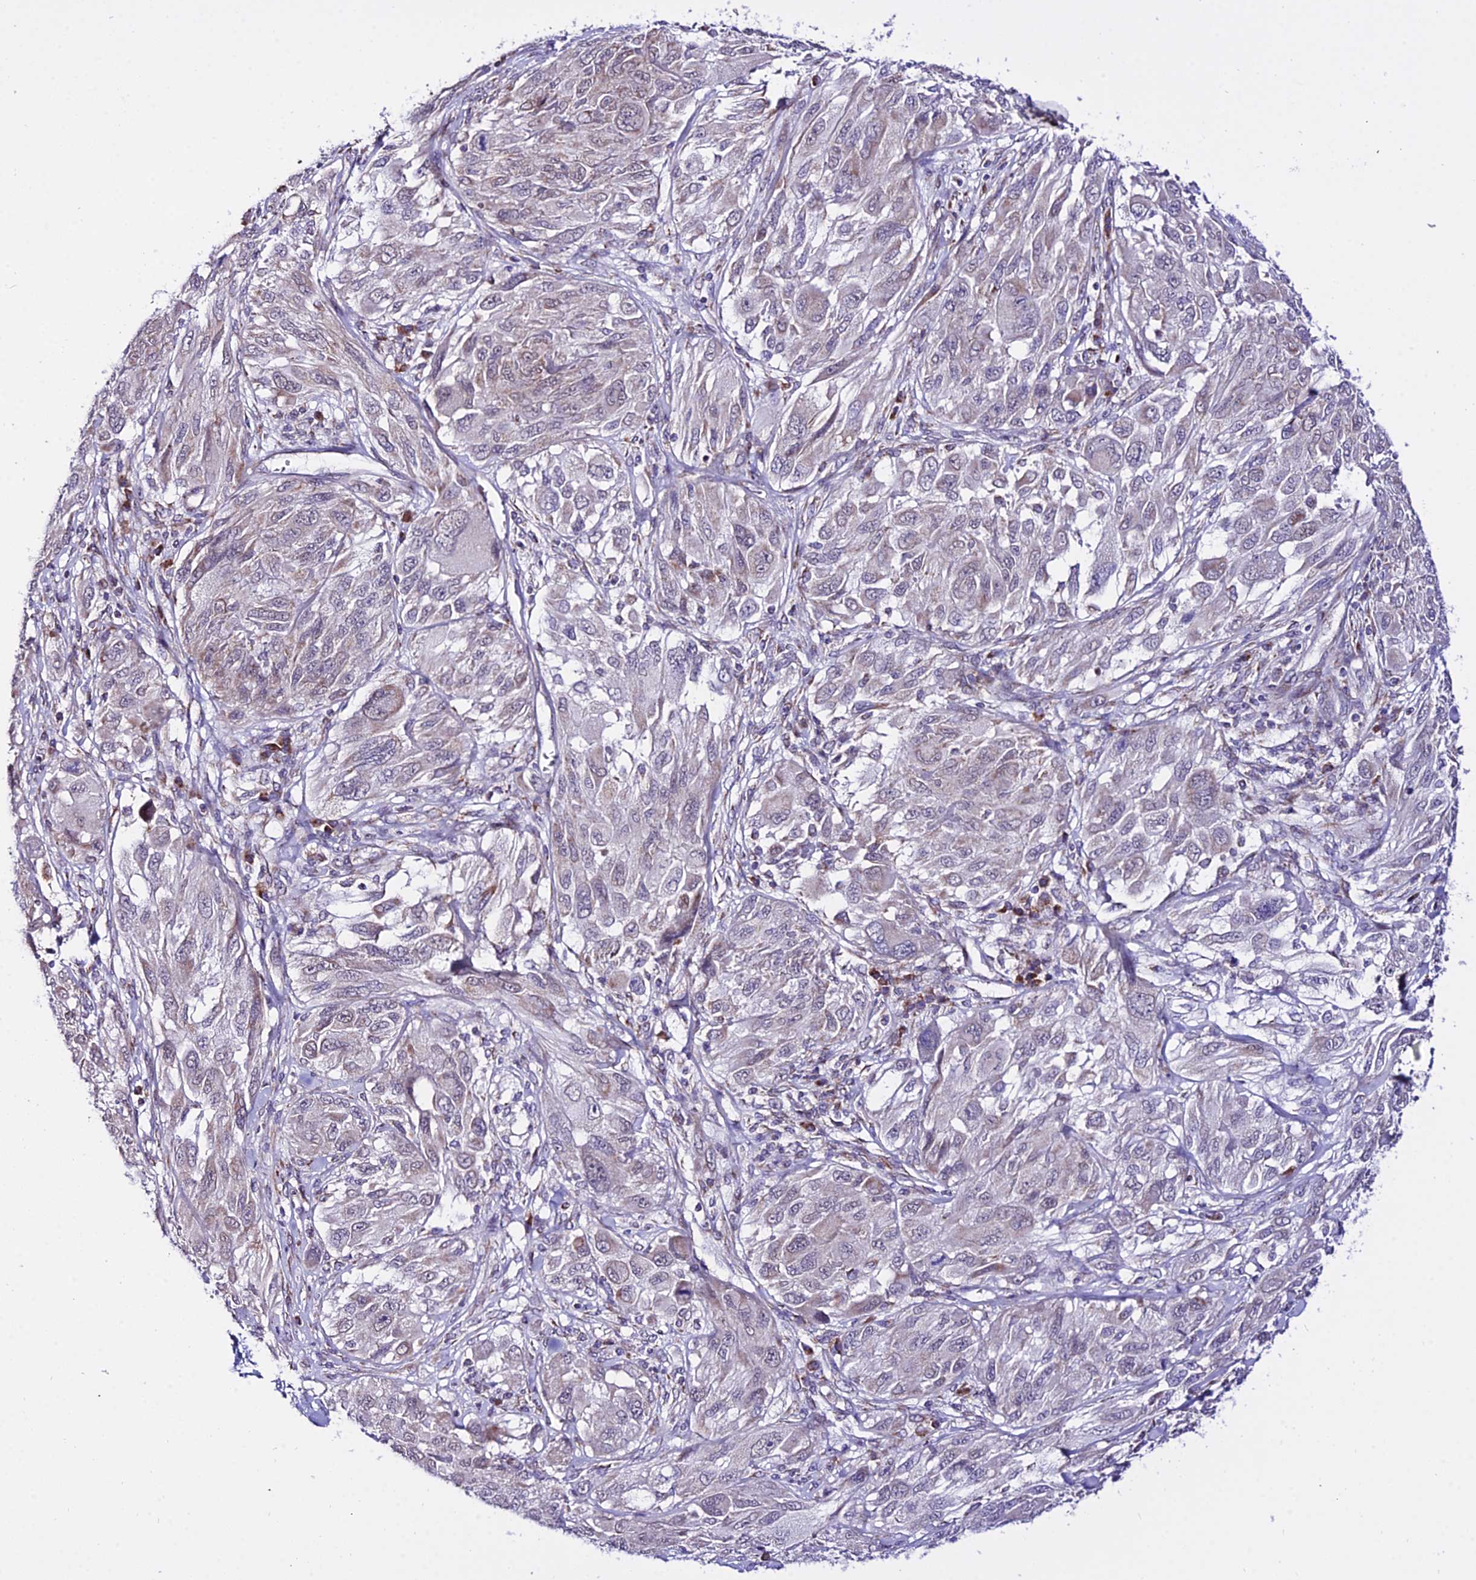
{"staining": {"intensity": "weak", "quantity": "<25%", "location": "cytoplasmic/membranous"}, "tissue": "melanoma", "cell_type": "Tumor cells", "image_type": "cancer", "snomed": [{"axis": "morphology", "description": "Malignant melanoma, NOS"}, {"axis": "topography", "description": "Skin"}], "caption": "The histopathology image demonstrates no staining of tumor cells in malignant melanoma. (DAB (3,3'-diaminobenzidine) IHC visualized using brightfield microscopy, high magnification).", "gene": "ATP5PB", "patient": {"sex": "female", "age": 91}}